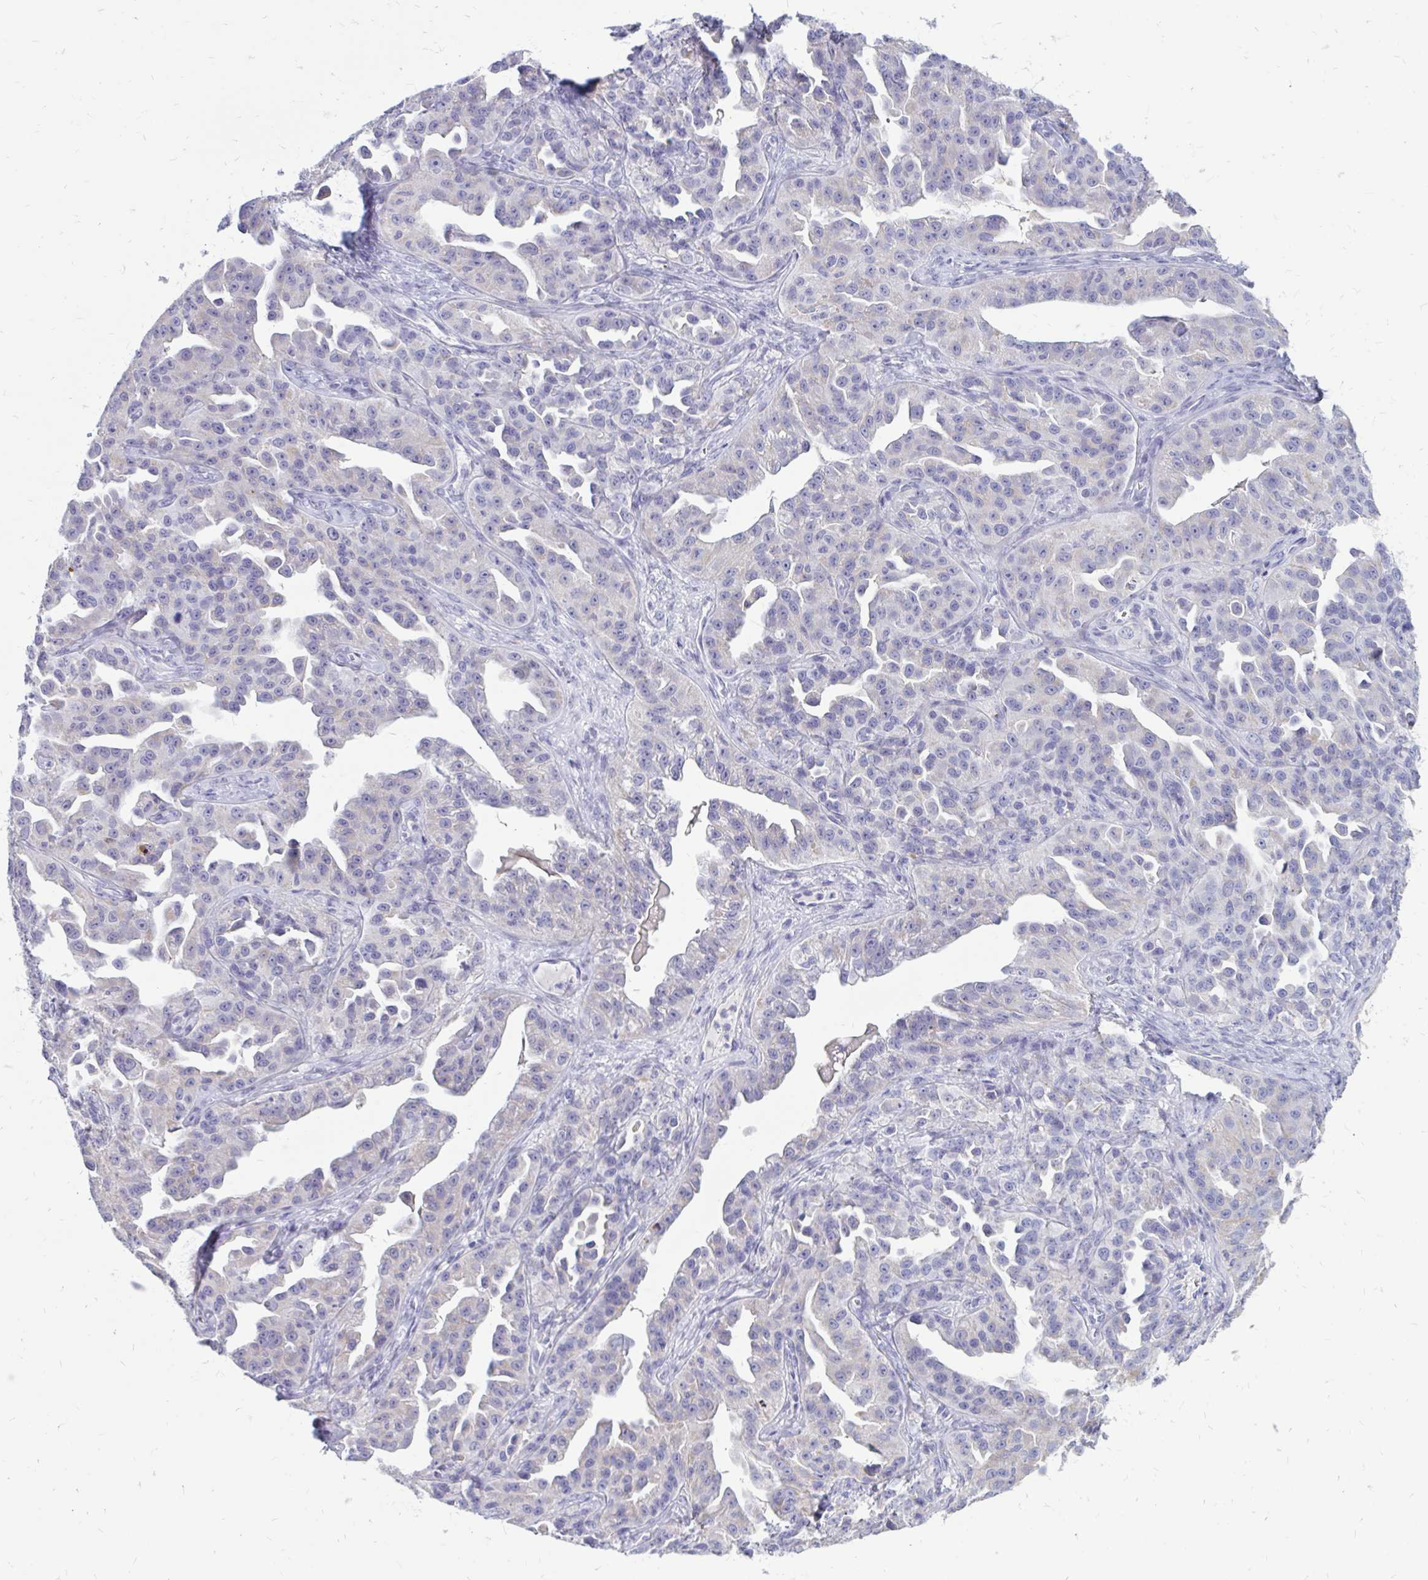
{"staining": {"intensity": "negative", "quantity": "none", "location": "none"}, "tissue": "ovarian cancer", "cell_type": "Tumor cells", "image_type": "cancer", "snomed": [{"axis": "morphology", "description": "Cystadenocarcinoma, serous, NOS"}, {"axis": "topography", "description": "Ovary"}], "caption": "Immunohistochemistry (IHC) histopathology image of ovarian cancer (serous cystadenocarcinoma) stained for a protein (brown), which exhibits no expression in tumor cells.", "gene": "IGSF5", "patient": {"sex": "female", "age": 75}}